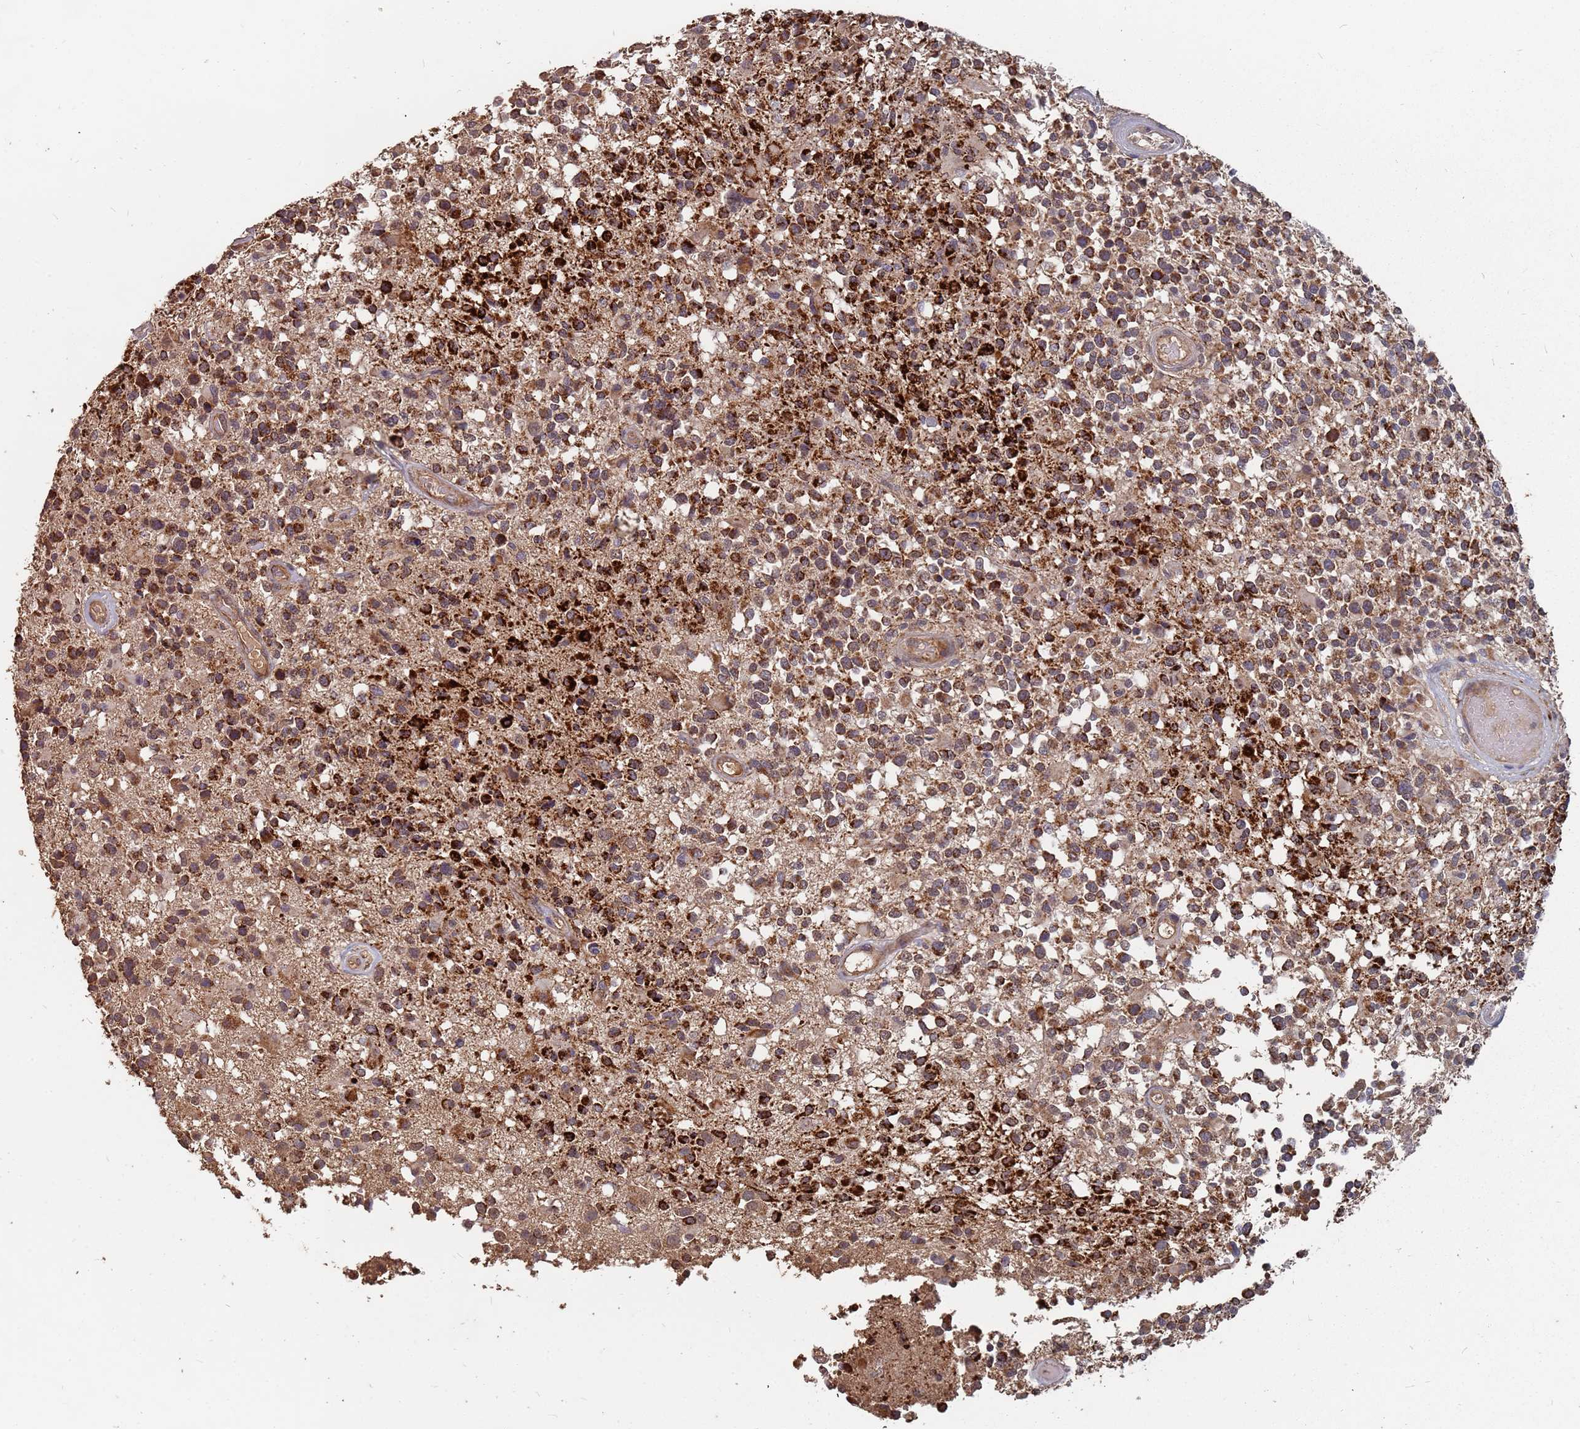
{"staining": {"intensity": "strong", "quantity": "25%-75%", "location": "cytoplasmic/membranous"}, "tissue": "glioma", "cell_type": "Tumor cells", "image_type": "cancer", "snomed": [{"axis": "morphology", "description": "Glioma, malignant, High grade"}, {"axis": "morphology", "description": "Glioblastoma, NOS"}, {"axis": "topography", "description": "Brain"}], "caption": "Brown immunohistochemical staining in glioma shows strong cytoplasmic/membranous positivity in about 25%-75% of tumor cells.", "gene": "PRORP", "patient": {"sex": "male", "age": 60}}